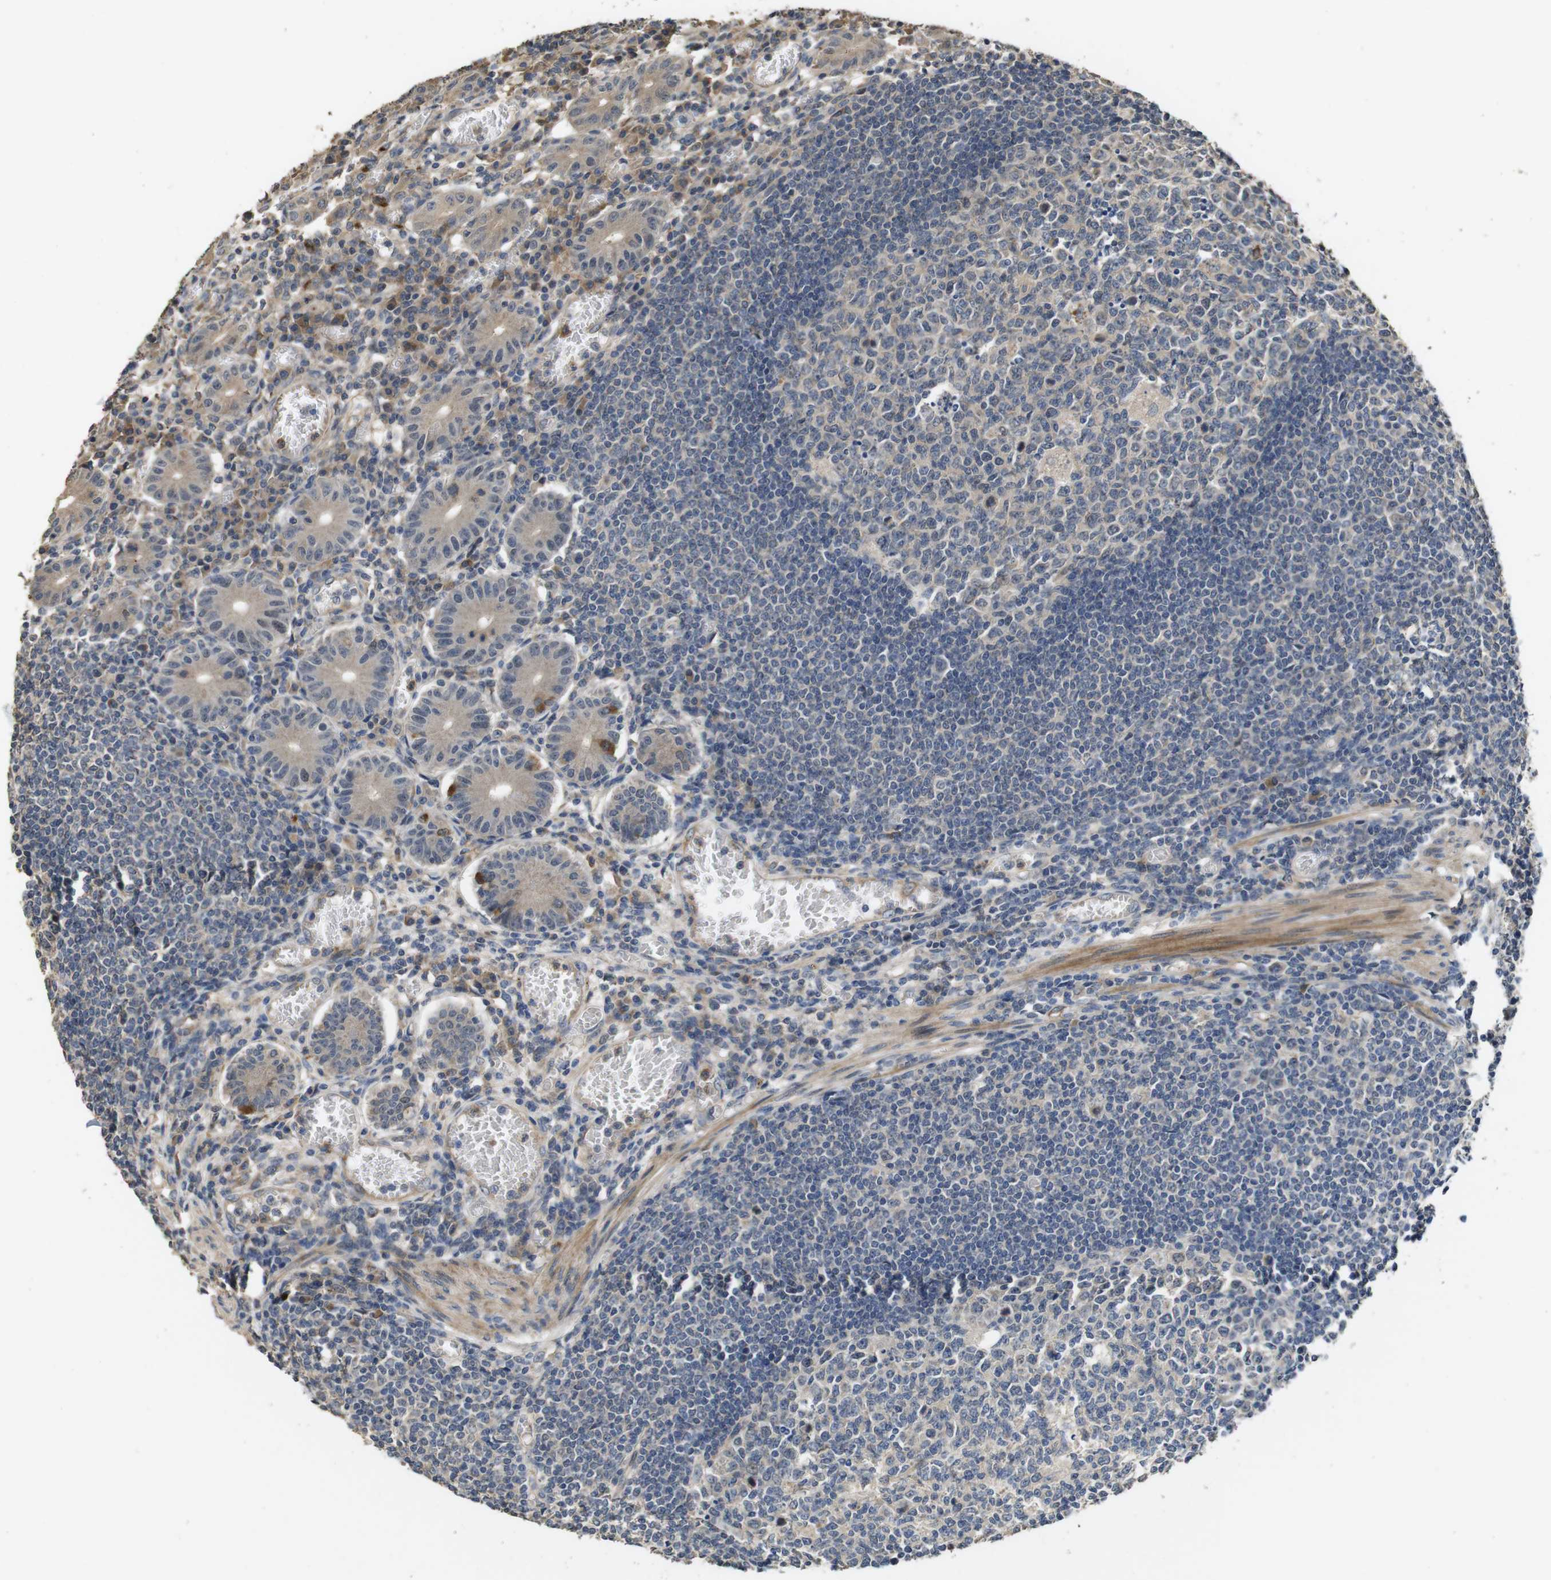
{"staining": {"intensity": "moderate", "quantity": "25%-75%", "location": "cytoplasmic/membranous"}, "tissue": "small intestine", "cell_type": "Glandular cells", "image_type": "normal", "snomed": [{"axis": "morphology", "description": "Normal tissue, NOS"}, {"axis": "morphology", "description": "Cystadenocarcinoma, serous, Metastatic site"}, {"axis": "topography", "description": "Small intestine"}], "caption": "A brown stain shows moderate cytoplasmic/membranous expression of a protein in glandular cells of benign small intestine.", "gene": "PCDHB10", "patient": {"sex": "female", "age": 61}}